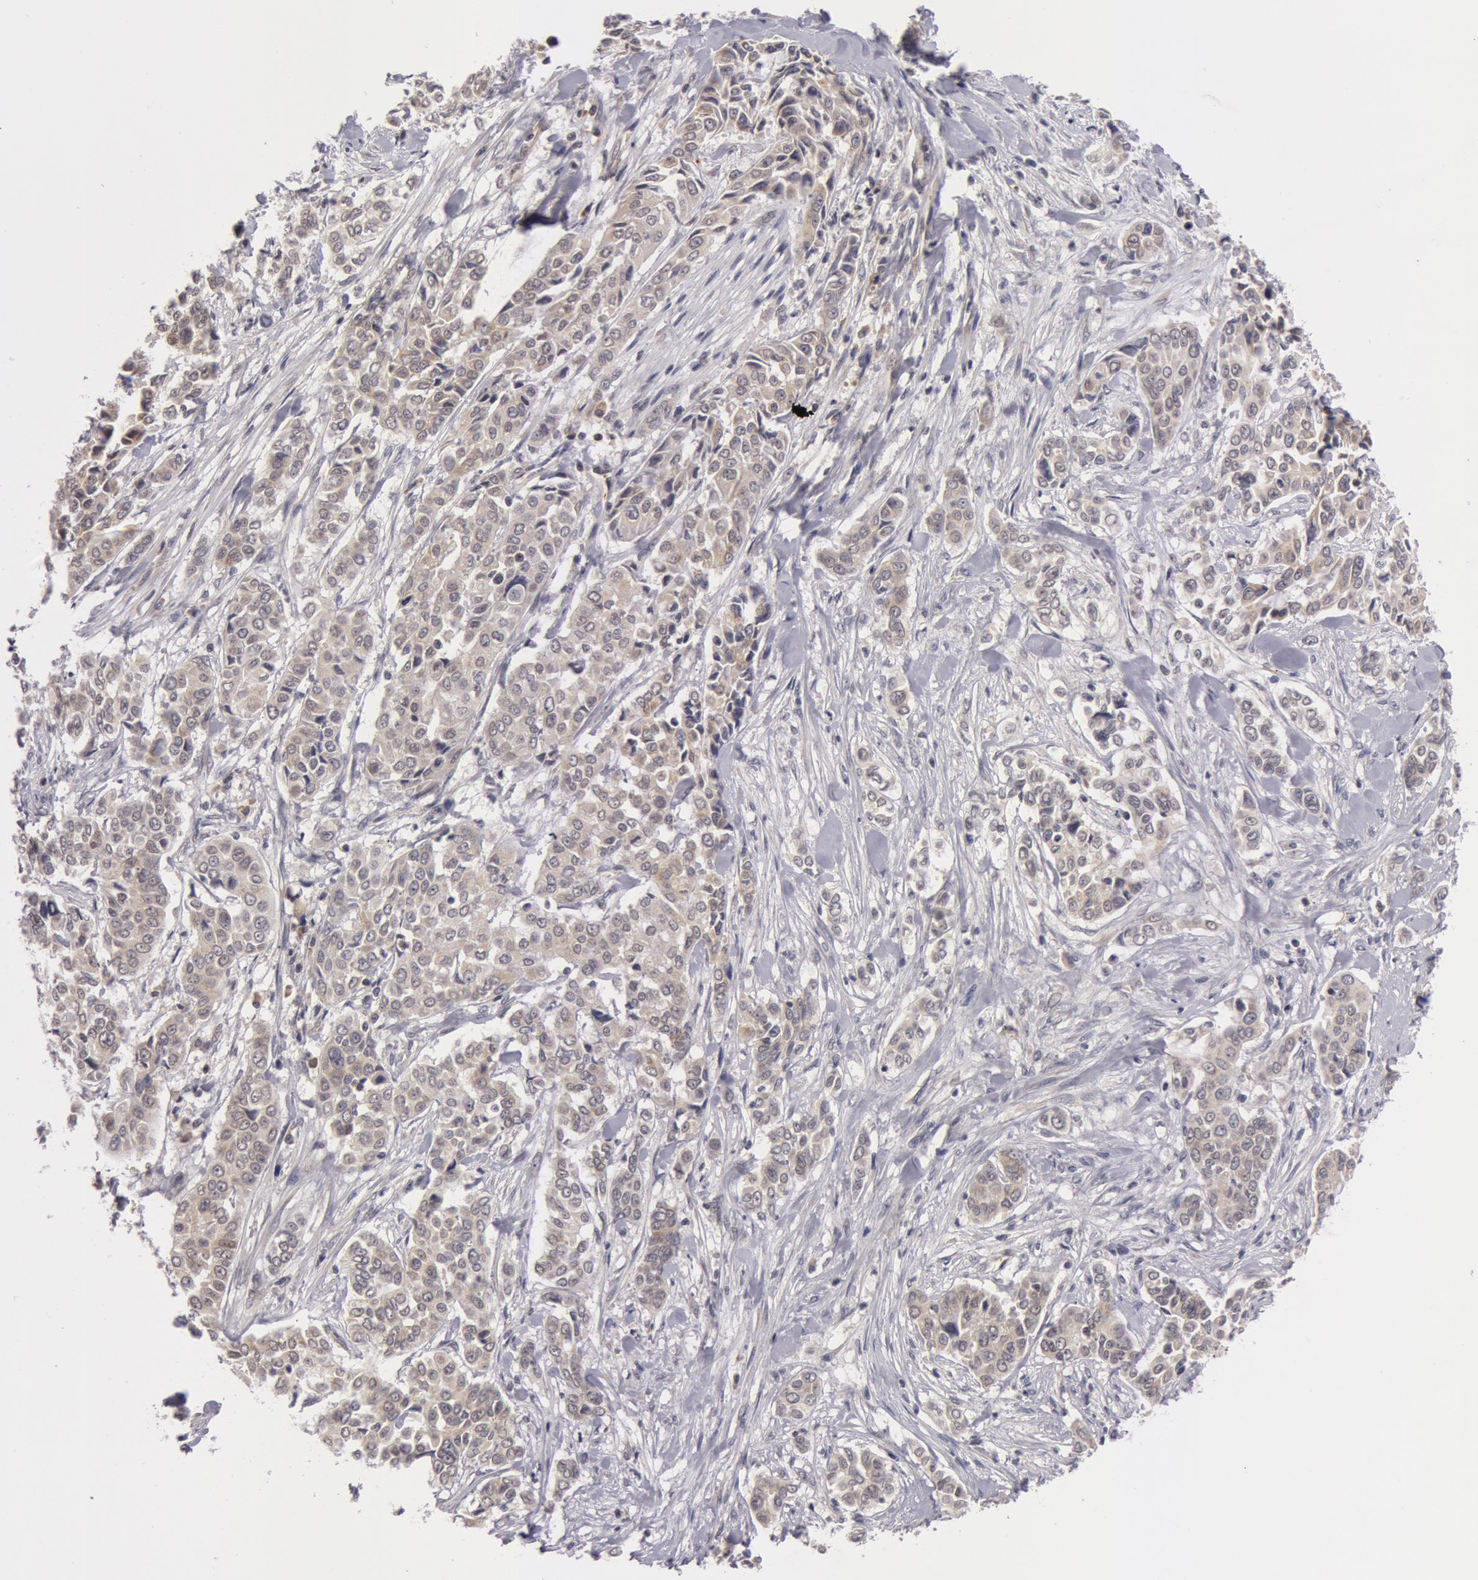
{"staining": {"intensity": "negative", "quantity": "none", "location": "none"}, "tissue": "pancreatic cancer", "cell_type": "Tumor cells", "image_type": "cancer", "snomed": [{"axis": "morphology", "description": "Adenocarcinoma, NOS"}, {"axis": "topography", "description": "Pancreas"}], "caption": "Immunohistochemical staining of adenocarcinoma (pancreatic) demonstrates no significant staining in tumor cells. (Brightfield microscopy of DAB immunohistochemistry (IHC) at high magnification).", "gene": "SYTL4", "patient": {"sex": "female", "age": 52}}